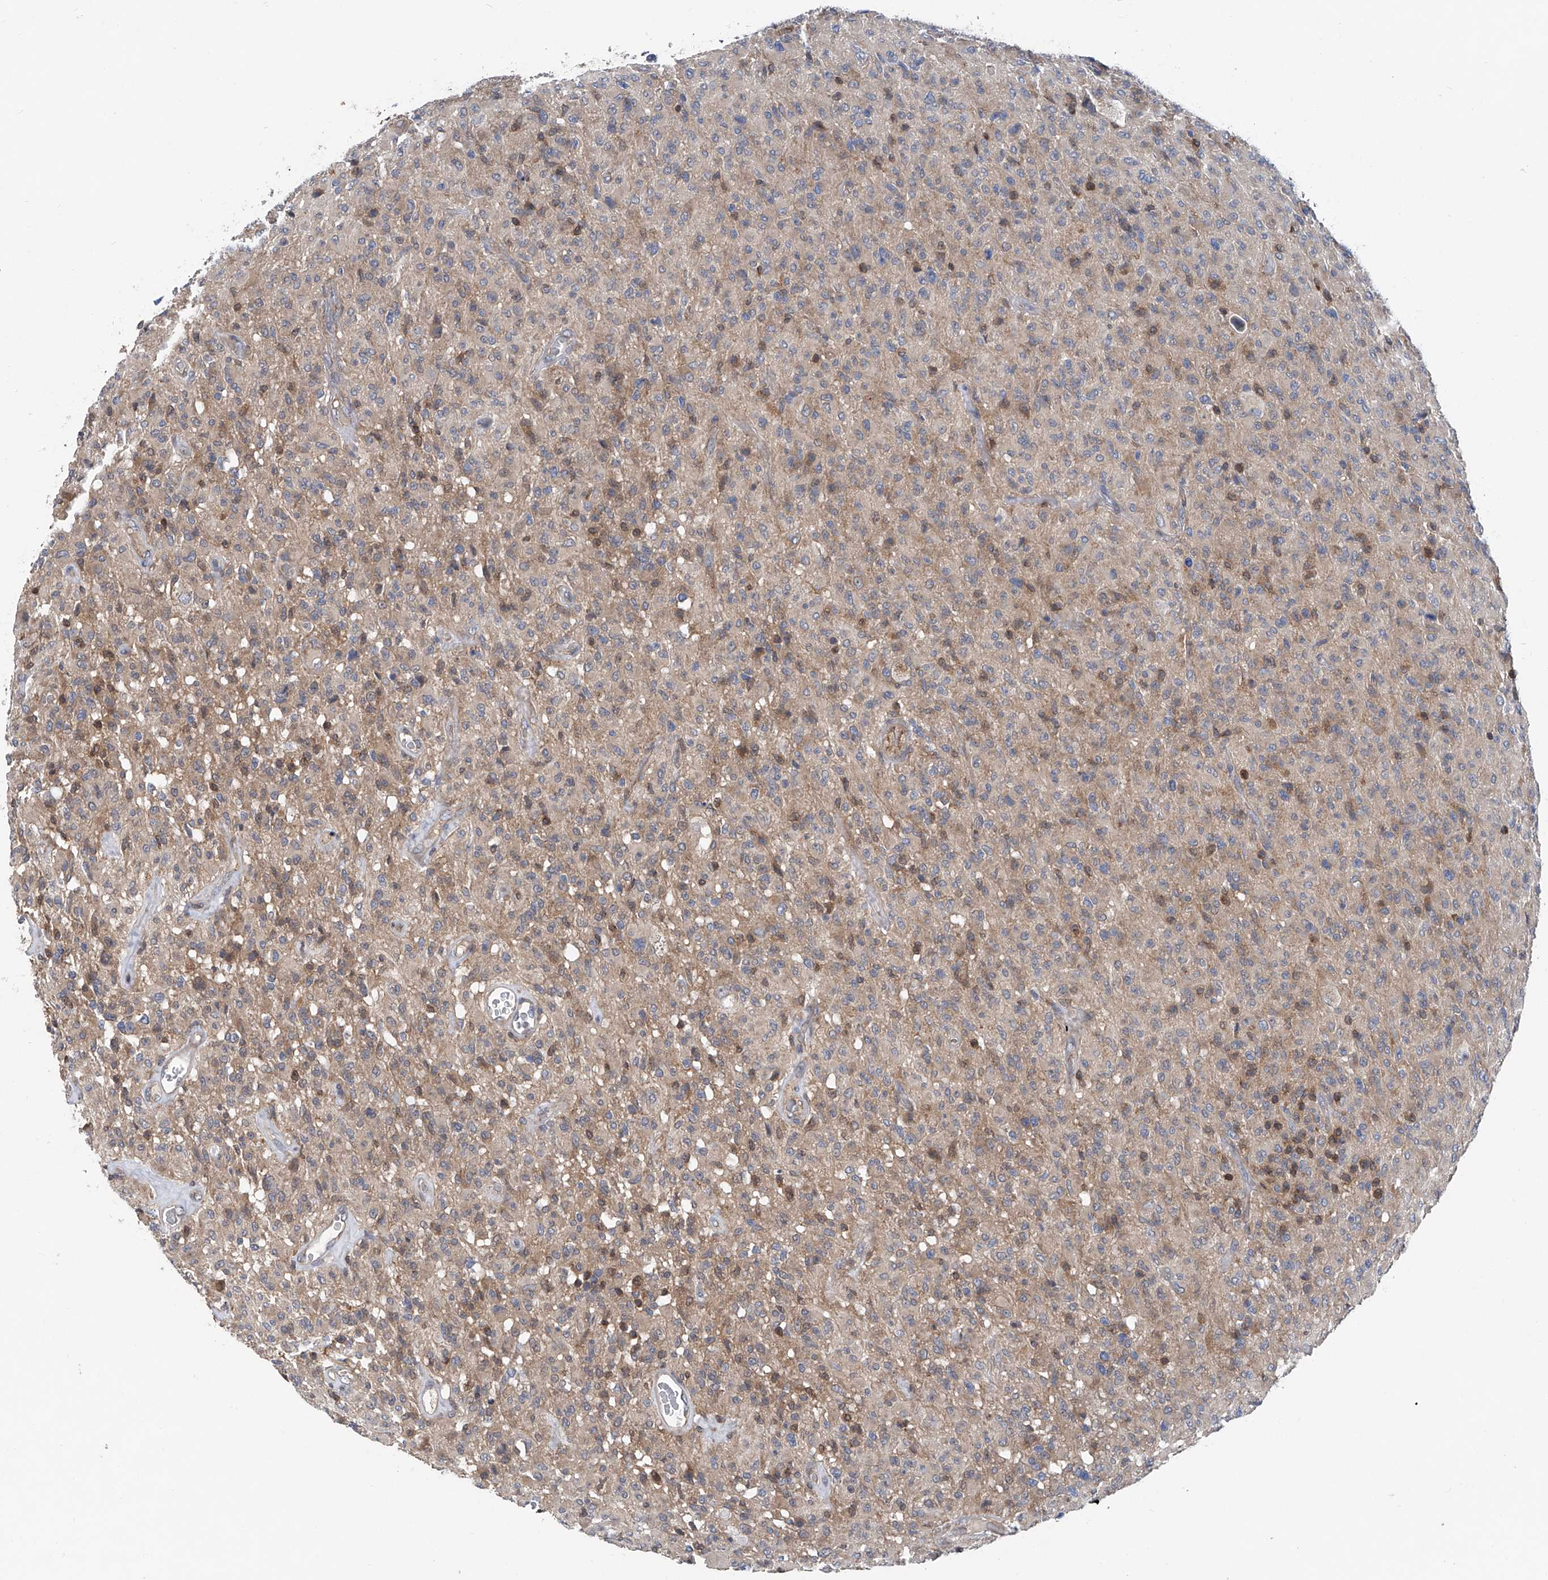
{"staining": {"intensity": "weak", "quantity": "<25%", "location": "cytoplasmic/membranous"}, "tissue": "glioma", "cell_type": "Tumor cells", "image_type": "cancer", "snomed": [{"axis": "morphology", "description": "Glioma, malignant, High grade"}, {"axis": "topography", "description": "Brain"}], "caption": "Human glioma stained for a protein using IHC demonstrates no expression in tumor cells.", "gene": "TRIM38", "patient": {"sex": "female", "age": 57}}